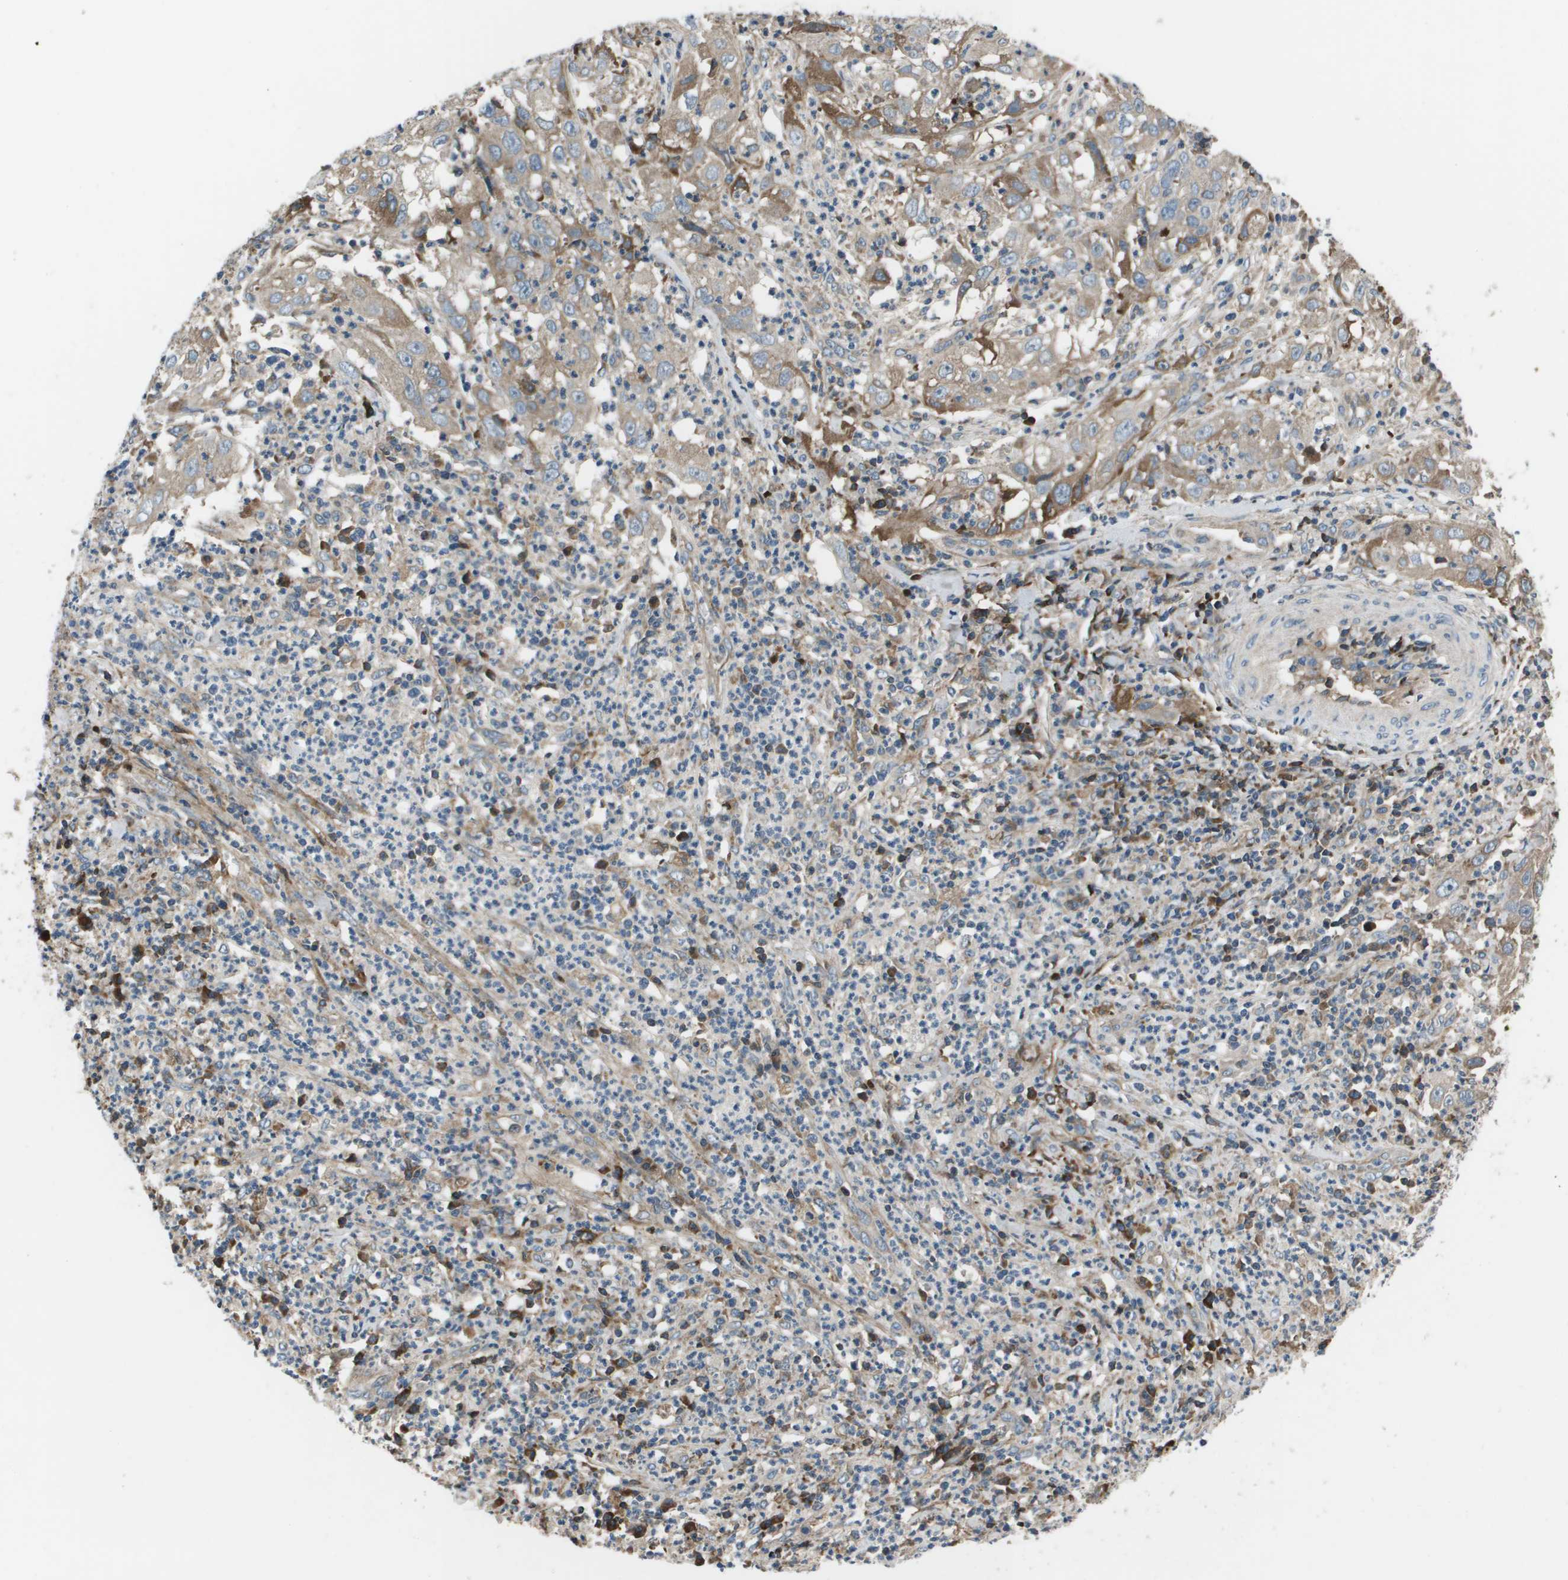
{"staining": {"intensity": "moderate", "quantity": "25%-75%", "location": "cytoplasmic/membranous"}, "tissue": "cervical cancer", "cell_type": "Tumor cells", "image_type": "cancer", "snomed": [{"axis": "morphology", "description": "Squamous cell carcinoma, NOS"}, {"axis": "topography", "description": "Cervix"}], "caption": "Squamous cell carcinoma (cervical) stained with a brown dye reveals moderate cytoplasmic/membranous positive staining in approximately 25%-75% of tumor cells.", "gene": "PCOLCE", "patient": {"sex": "female", "age": 32}}